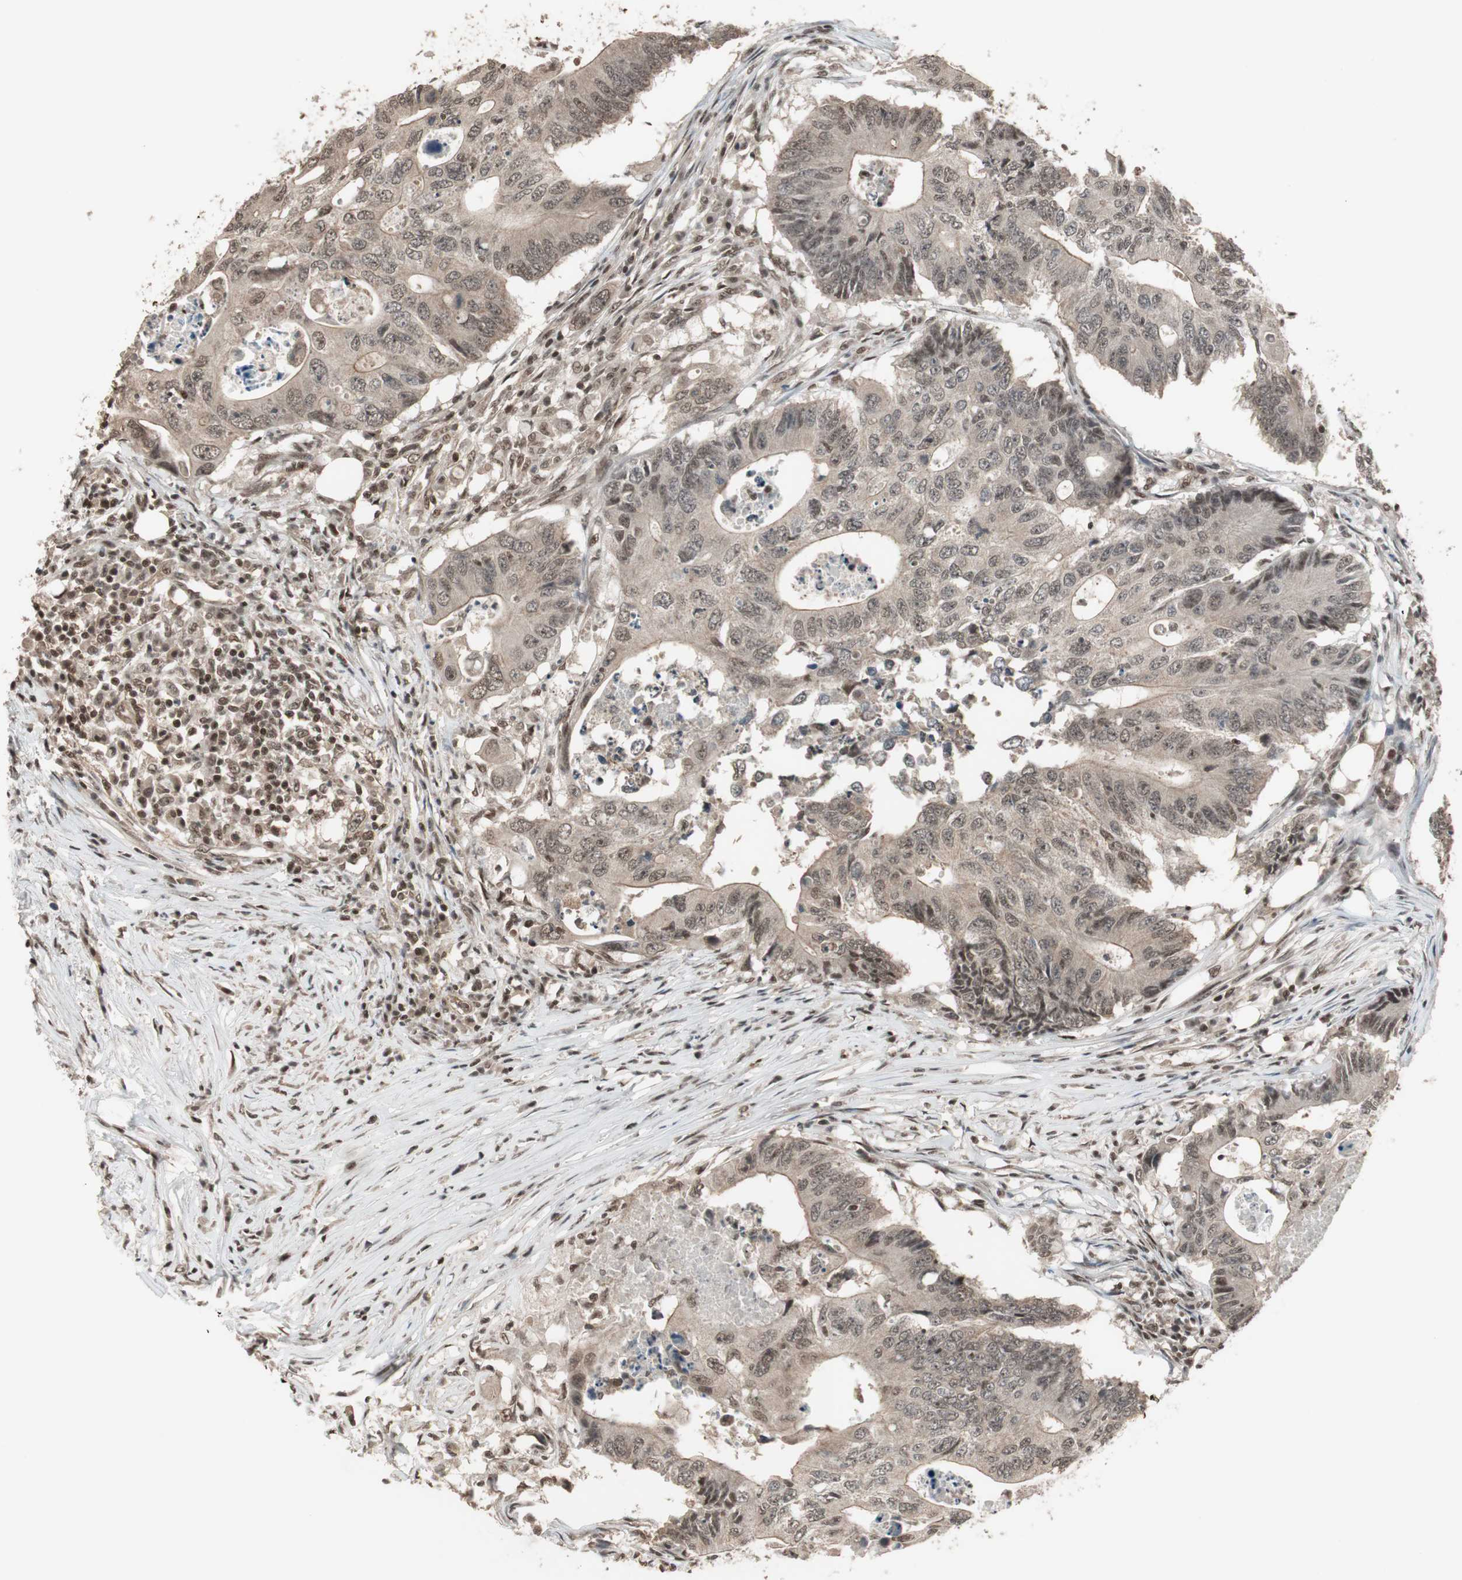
{"staining": {"intensity": "weak", "quantity": ">75%", "location": "cytoplasmic/membranous,nuclear"}, "tissue": "colorectal cancer", "cell_type": "Tumor cells", "image_type": "cancer", "snomed": [{"axis": "morphology", "description": "Adenocarcinoma, NOS"}, {"axis": "topography", "description": "Colon"}], "caption": "Protein staining shows weak cytoplasmic/membranous and nuclear staining in approximately >75% of tumor cells in colorectal adenocarcinoma. Nuclei are stained in blue.", "gene": "DRAP1", "patient": {"sex": "male", "age": 71}}